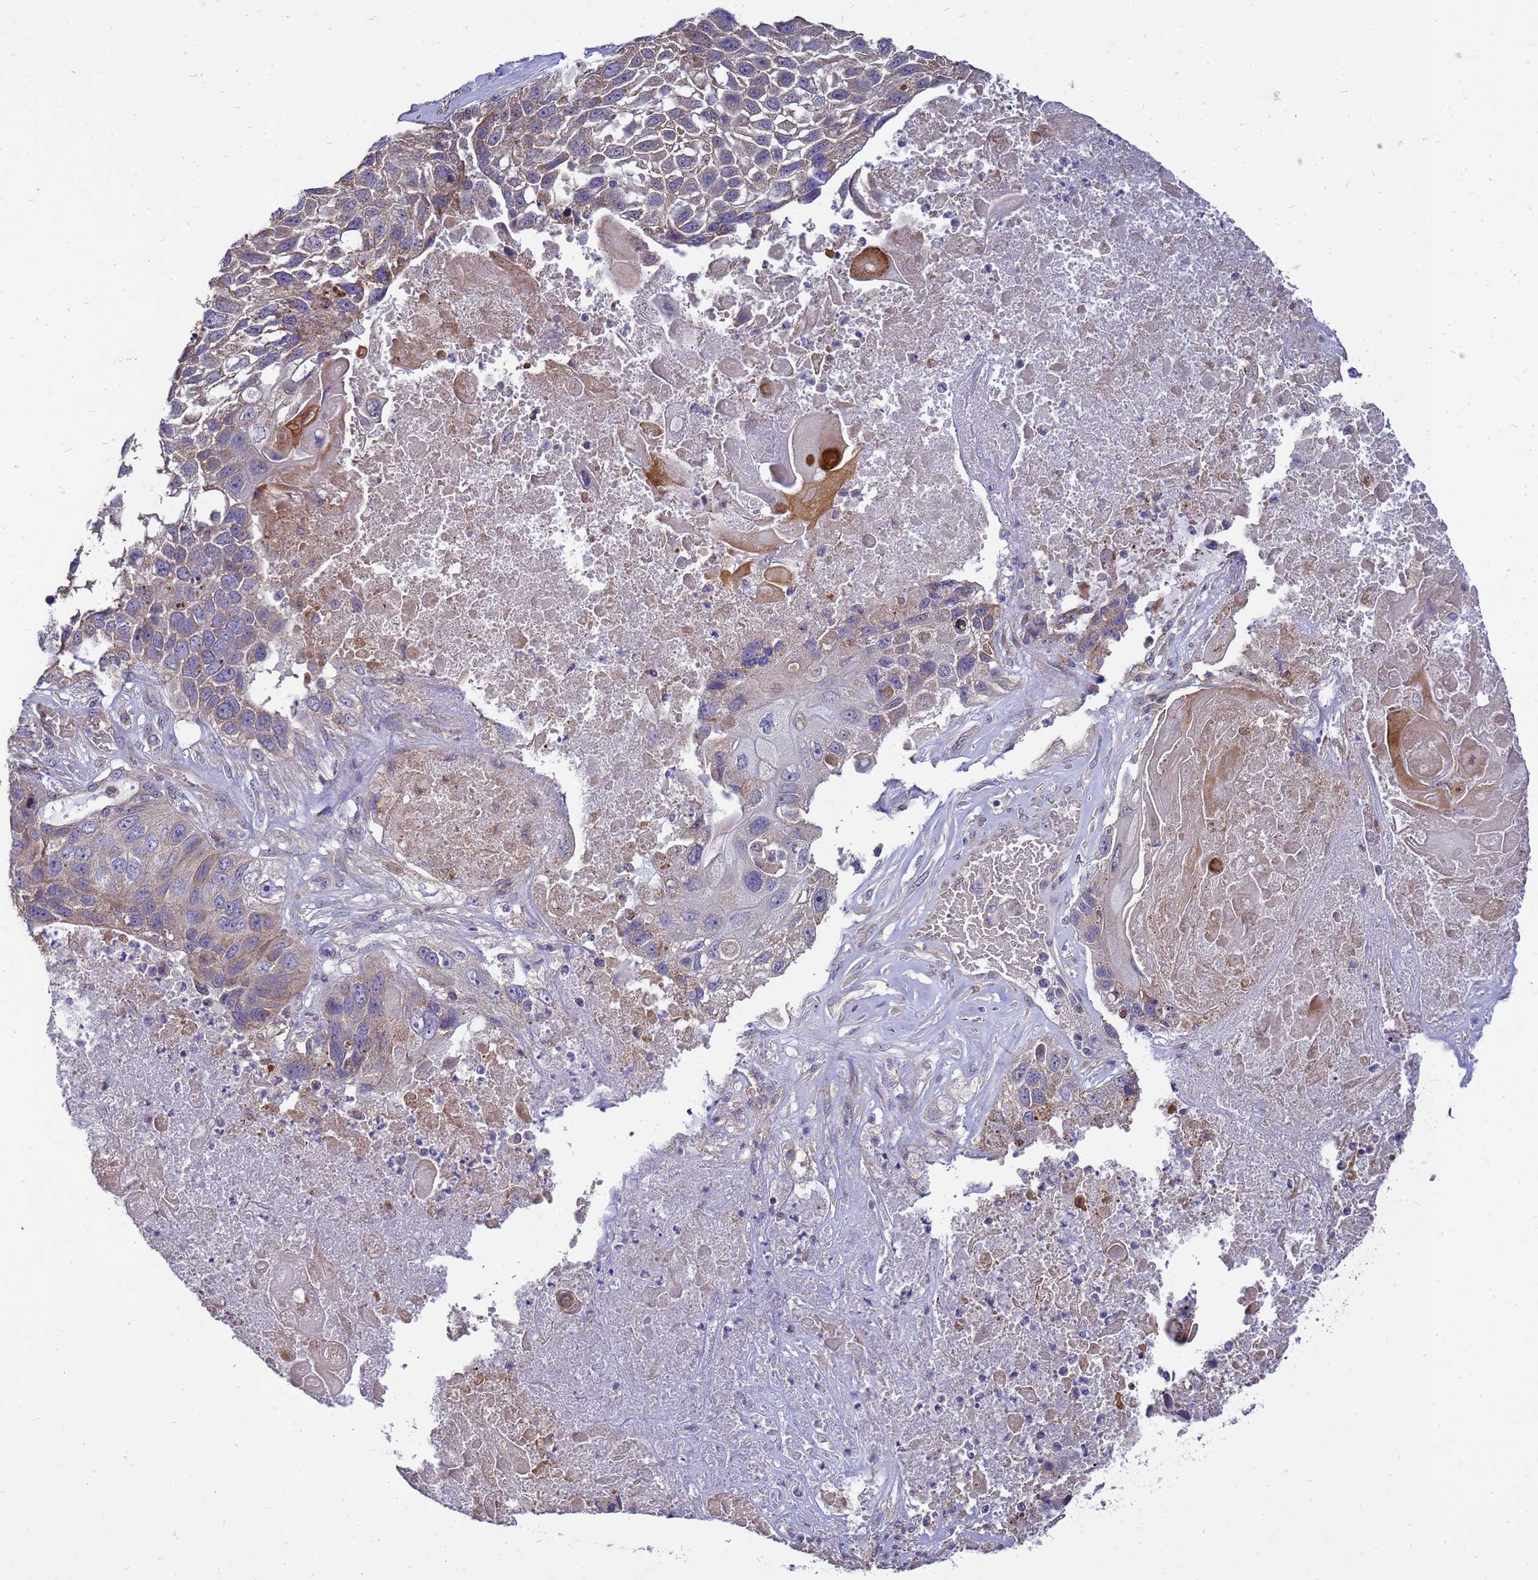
{"staining": {"intensity": "moderate", "quantity": "<25%", "location": "cytoplasmic/membranous"}, "tissue": "lung cancer", "cell_type": "Tumor cells", "image_type": "cancer", "snomed": [{"axis": "morphology", "description": "Squamous cell carcinoma, NOS"}, {"axis": "topography", "description": "Lung"}], "caption": "Lung squamous cell carcinoma was stained to show a protein in brown. There is low levels of moderate cytoplasmic/membranous expression in approximately <25% of tumor cells.", "gene": "EIF4EBP3", "patient": {"sex": "male", "age": 61}}